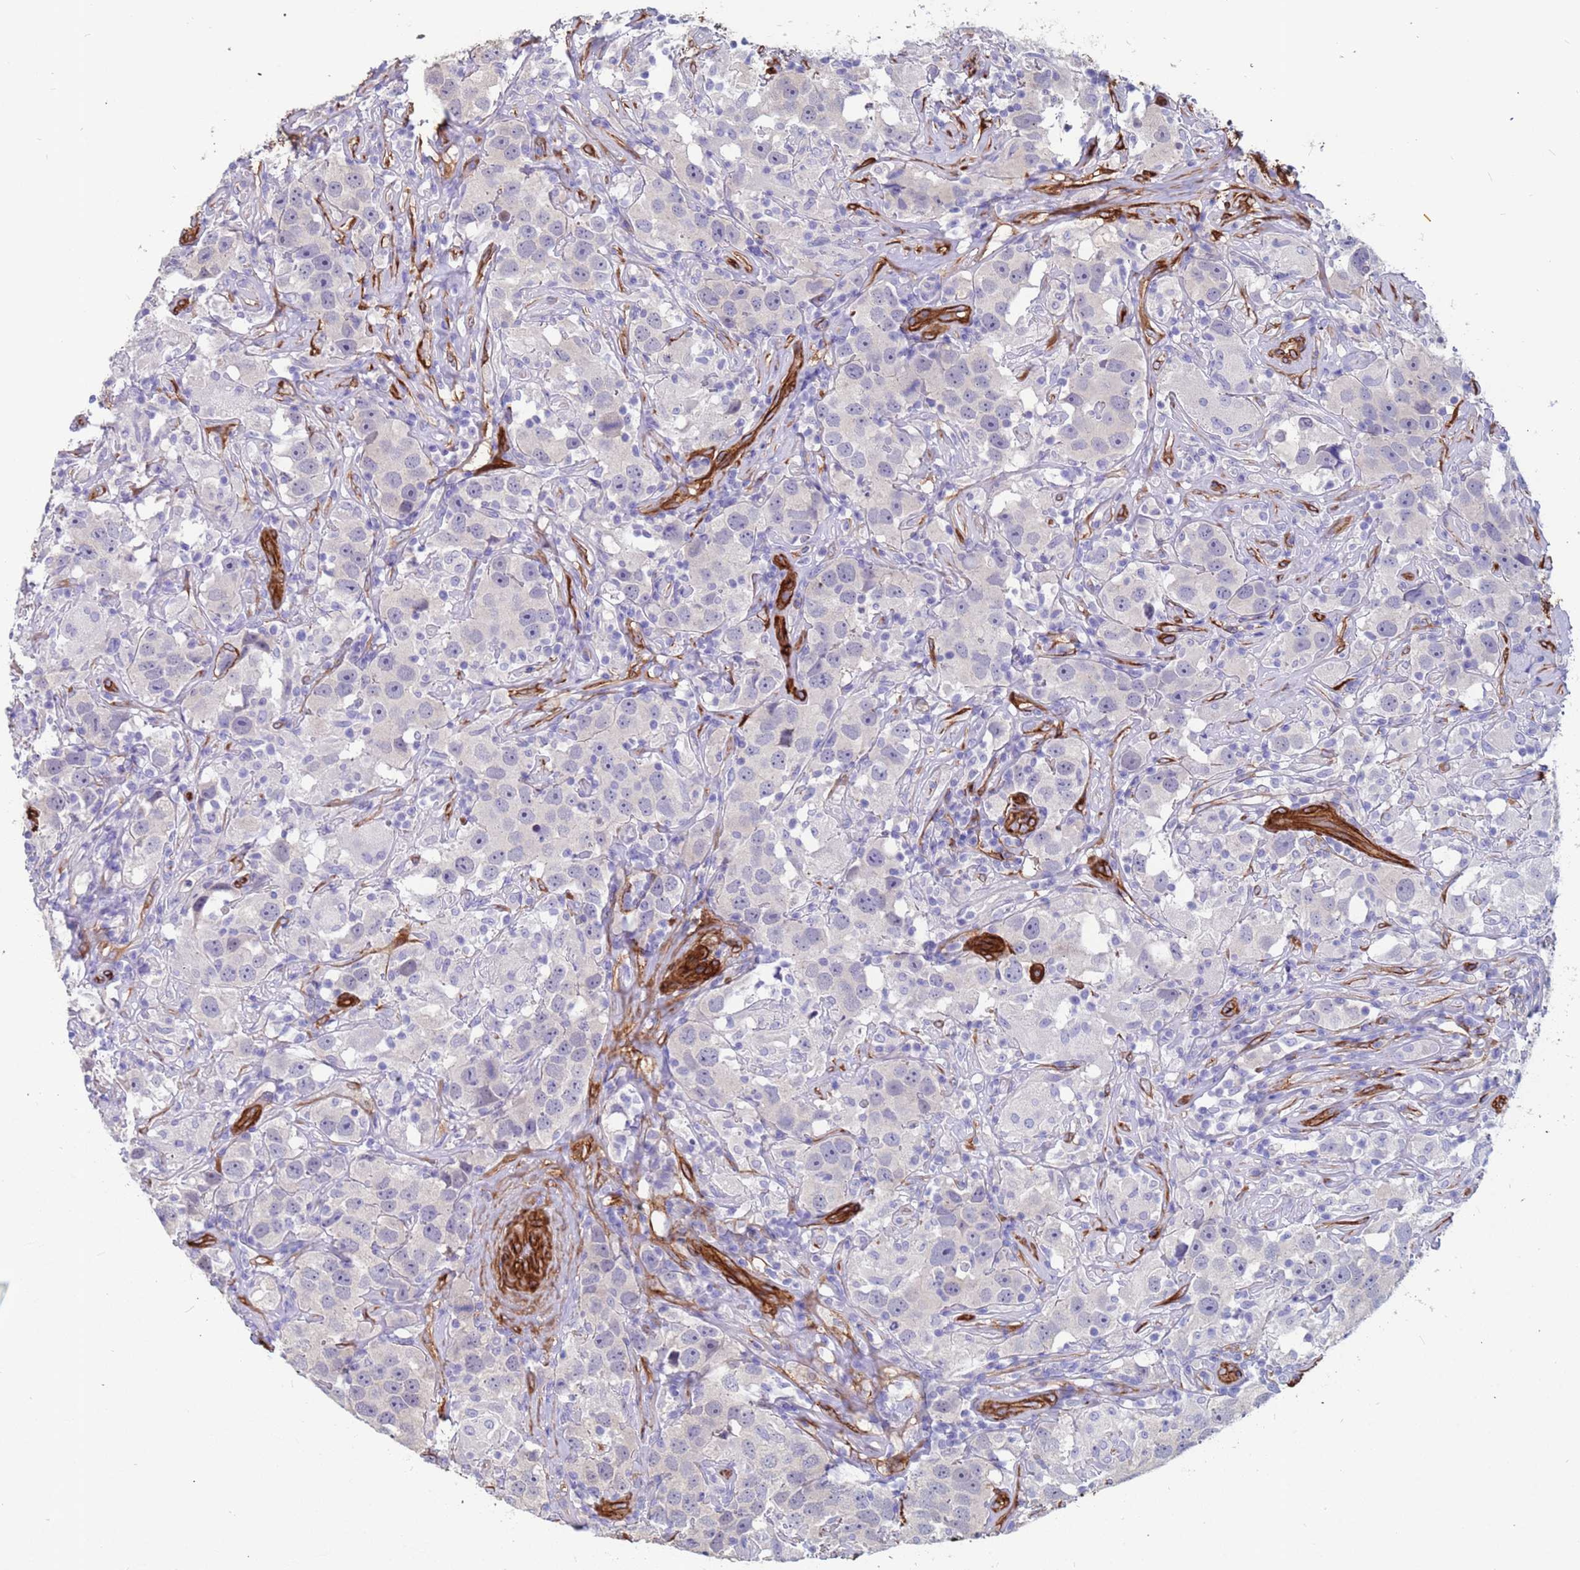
{"staining": {"intensity": "negative", "quantity": "none", "location": "none"}, "tissue": "testis cancer", "cell_type": "Tumor cells", "image_type": "cancer", "snomed": [{"axis": "morphology", "description": "Seminoma, NOS"}, {"axis": "topography", "description": "Testis"}], "caption": "IHC histopathology image of neoplastic tissue: human testis cancer (seminoma) stained with DAB demonstrates no significant protein staining in tumor cells.", "gene": "EHD2", "patient": {"sex": "male", "age": 49}}